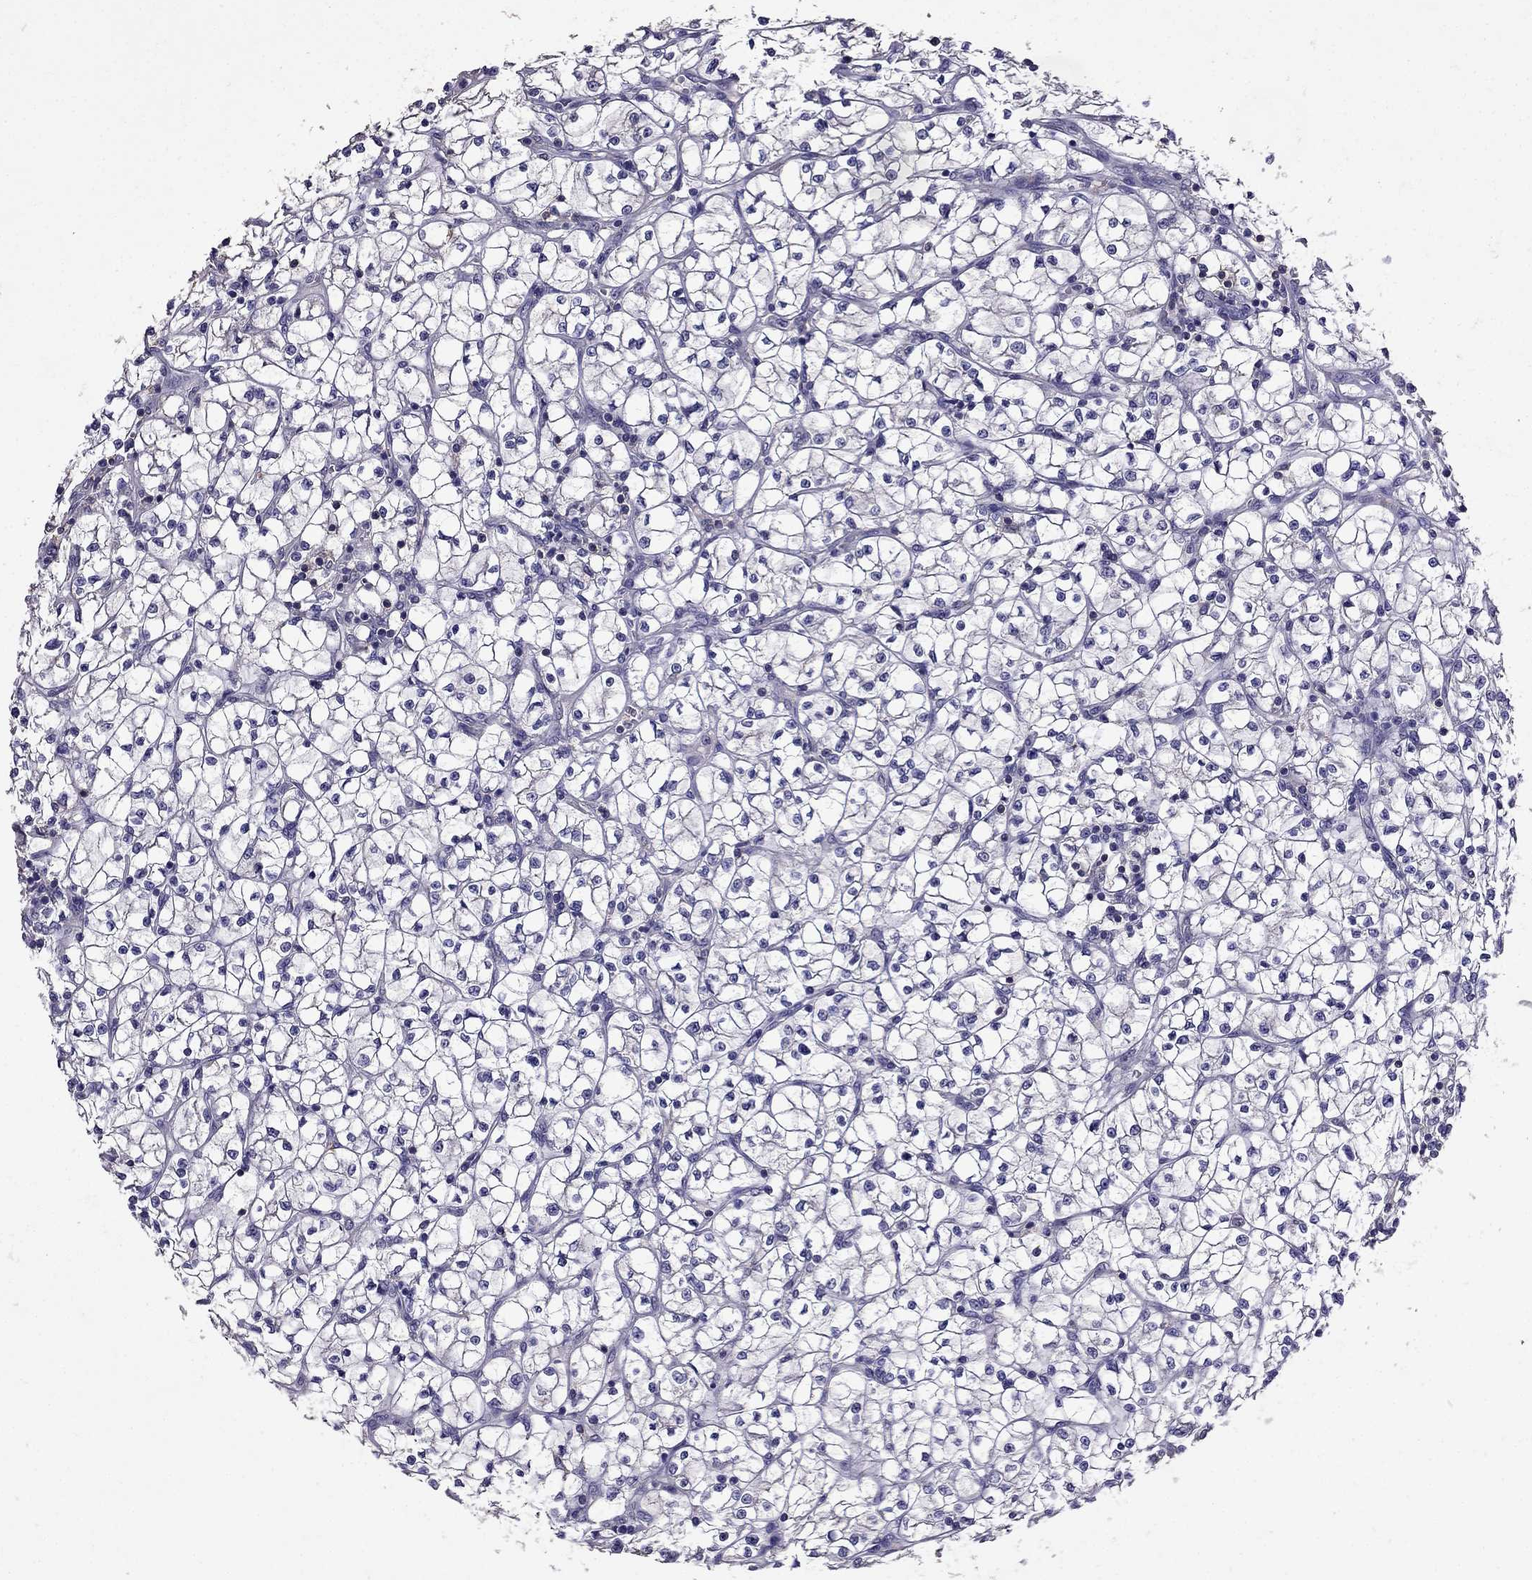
{"staining": {"intensity": "negative", "quantity": "none", "location": "none"}, "tissue": "renal cancer", "cell_type": "Tumor cells", "image_type": "cancer", "snomed": [{"axis": "morphology", "description": "Adenocarcinoma, NOS"}, {"axis": "topography", "description": "Kidney"}], "caption": "Immunohistochemistry histopathology image of neoplastic tissue: renal adenocarcinoma stained with DAB reveals no significant protein staining in tumor cells.", "gene": "NKX3-1", "patient": {"sex": "female", "age": 64}}